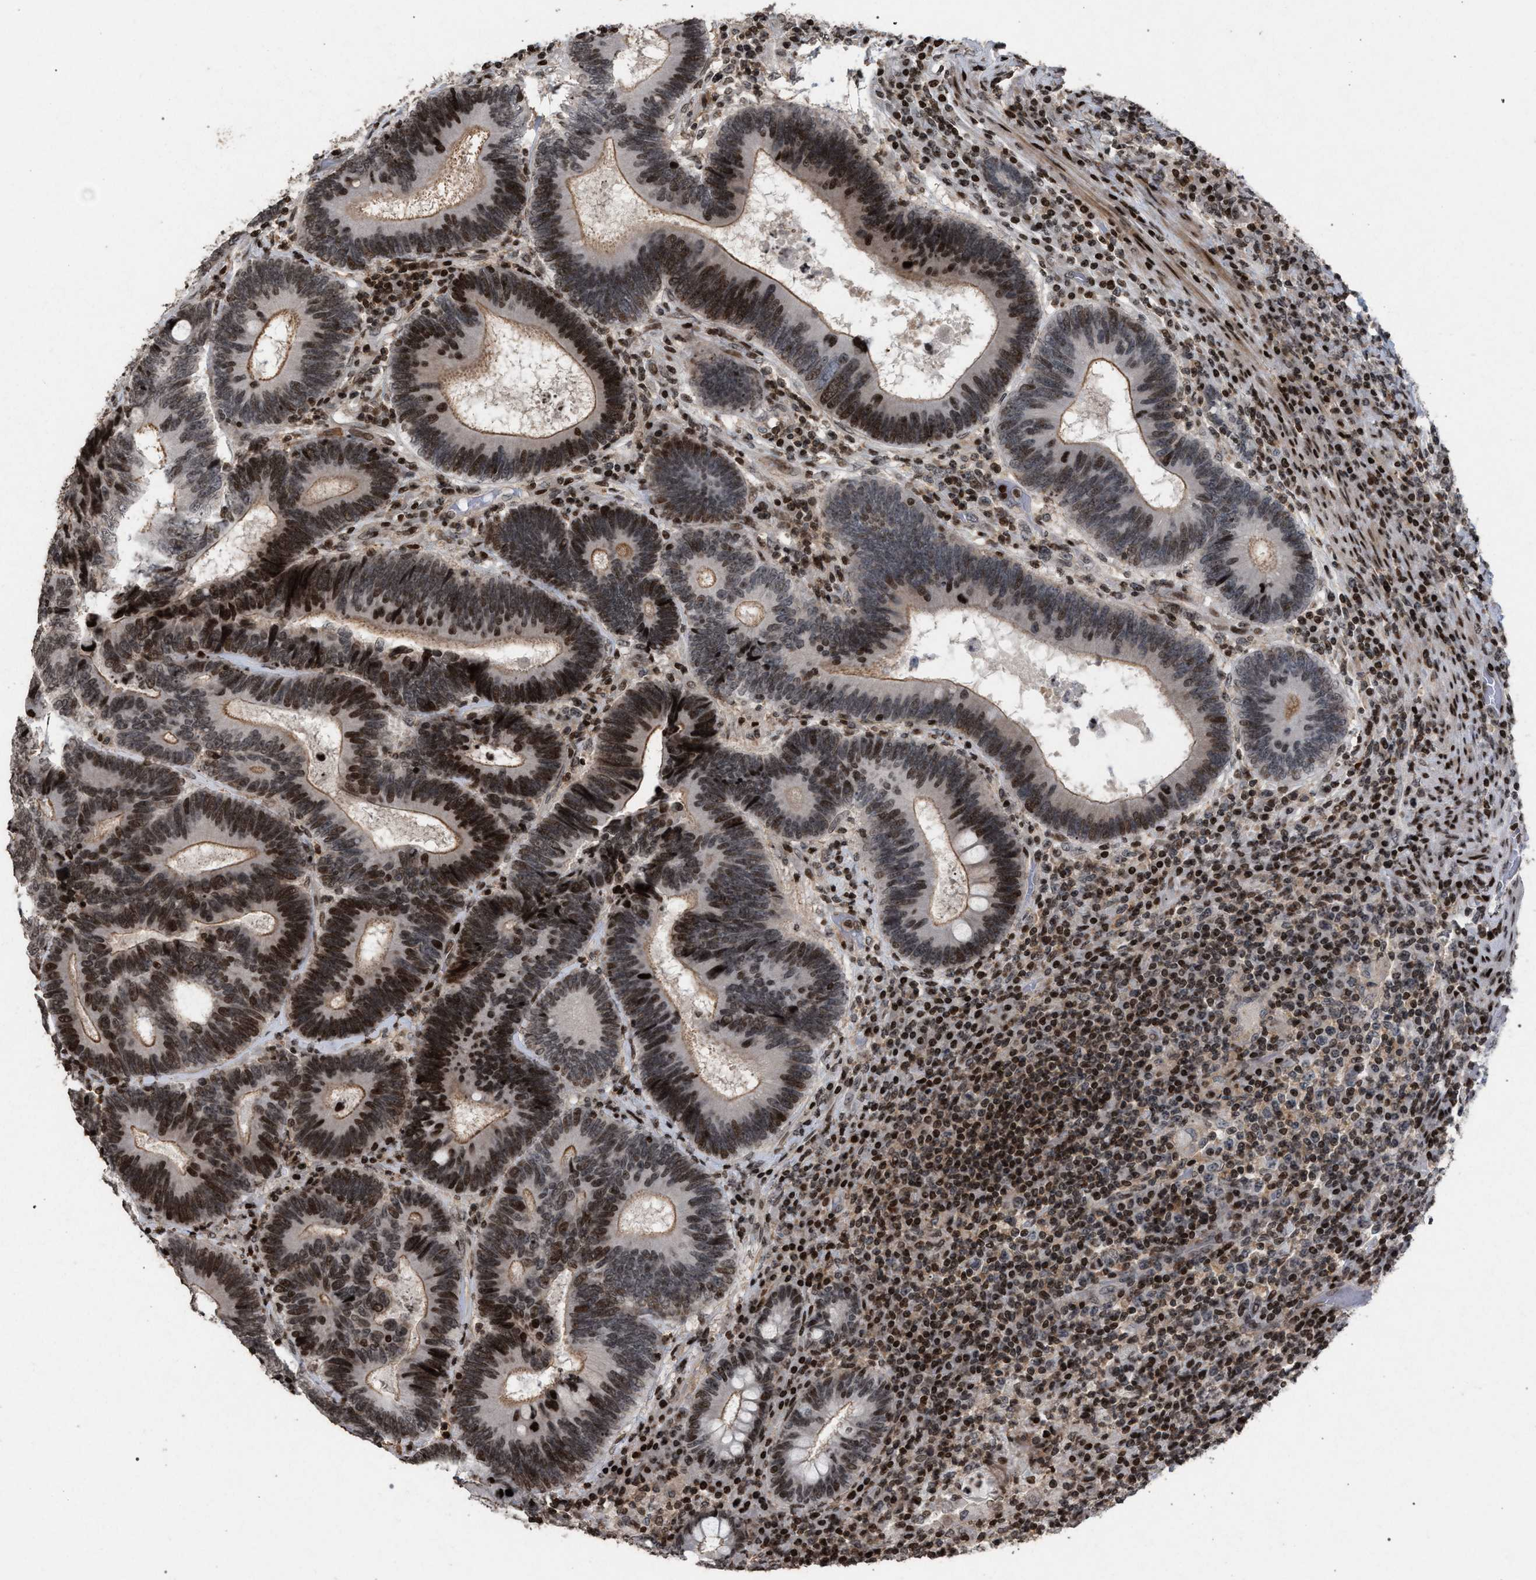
{"staining": {"intensity": "moderate", "quantity": ">75%", "location": "cytoplasmic/membranous,nuclear"}, "tissue": "colorectal cancer", "cell_type": "Tumor cells", "image_type": "cancer", "snomed": [{"axis": "morphology", "description": "Adenocarcinoma, NOS"}, {"axis": "topography", "description": "Colon"}], "caption": "Immunohistochemical staining of human colorectal adenocarcinoma exhibits medium levels of moderate cytoplasmic/membranous and nuclear expression in about >75% of tumor cells. Nuclei are stained in blue.", "gene": "FOXD3", "patient": {"sex": "female", "age": 78}}